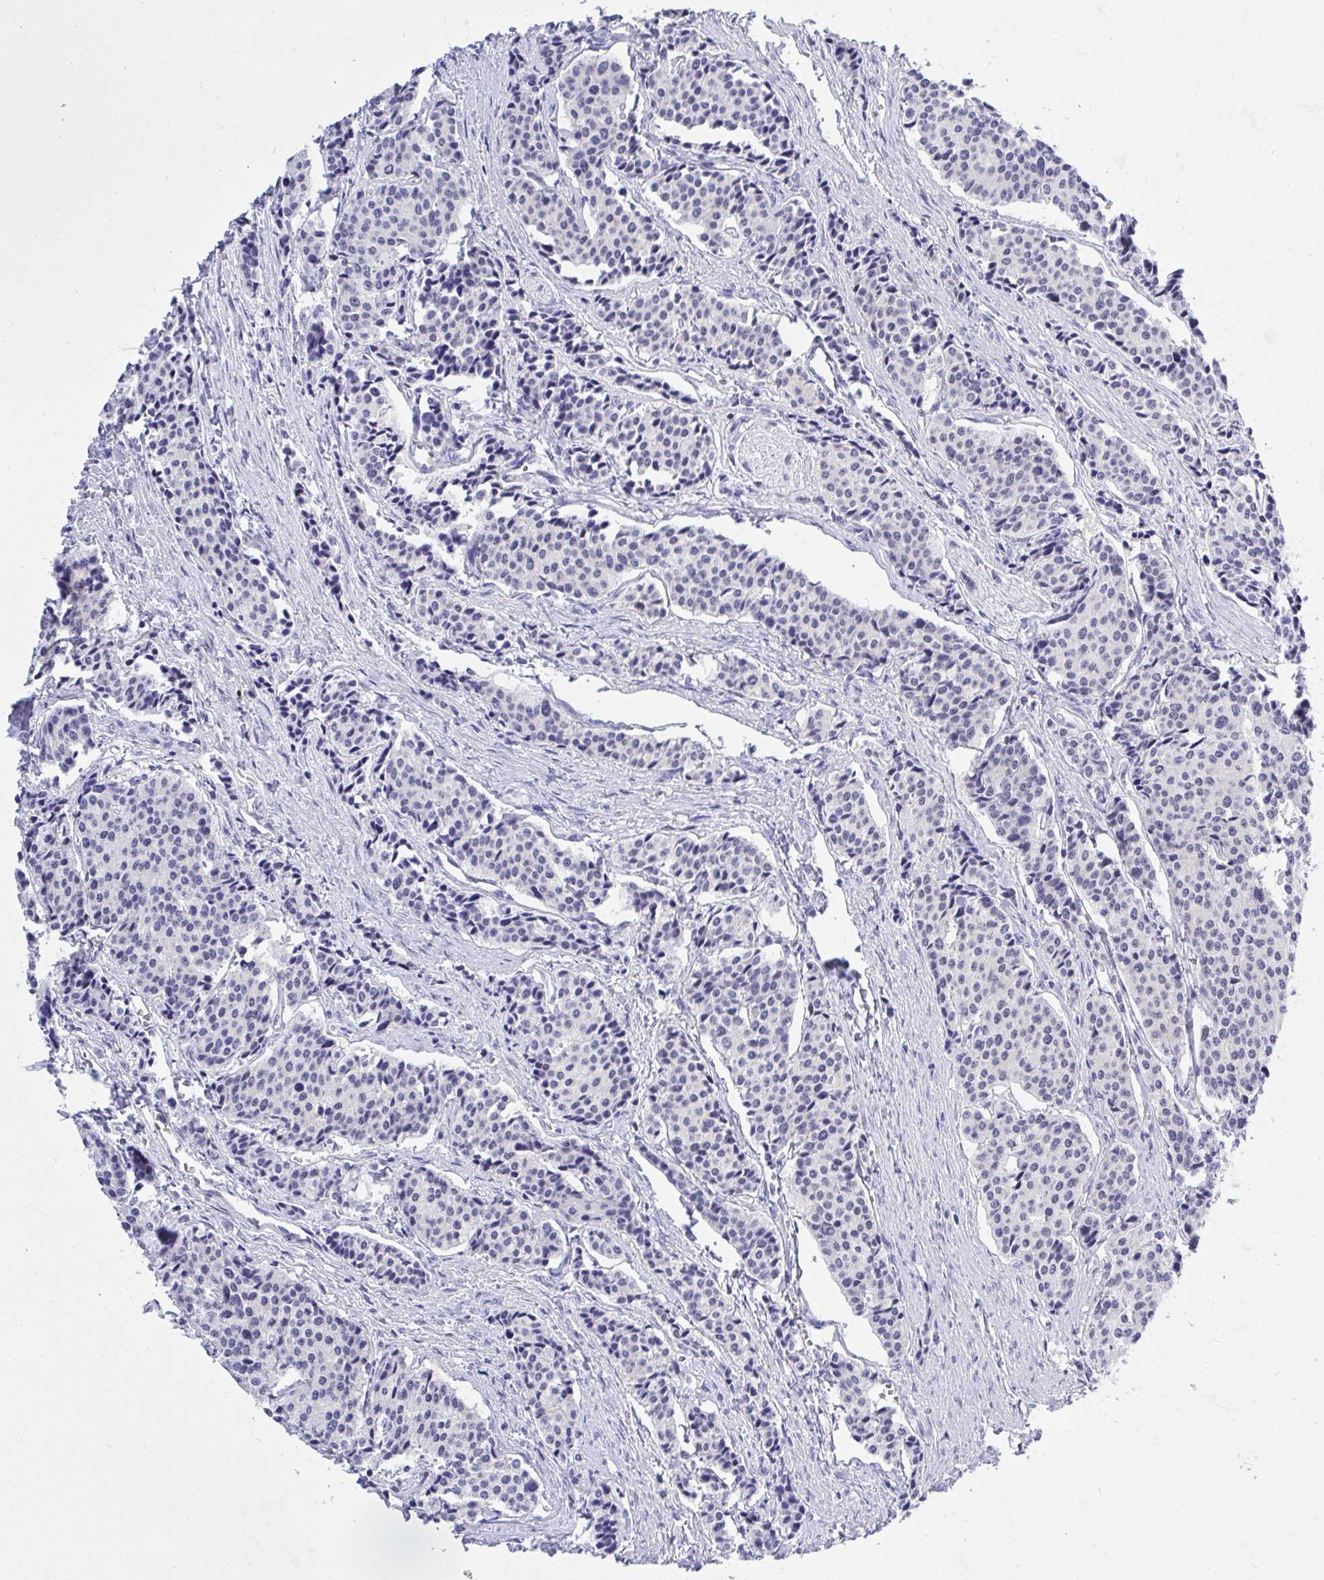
{"staining": {"intensity": "negative", "quantity": "none", "location": "none"}, "tissue": "carcinoid", "cell_type": "Tumor cells", "image_type": "cancer", "snomed": [{"axis": "morphology", "description": "Carcinoid, malignant, NOS"}, {"axis": "topography", "description": "Small intestine"}], "caption": "Tumor cells show no significant positivity in carcinoid.", "gene": "THOP1", "patient": {"sex": "male", "age": 73}}